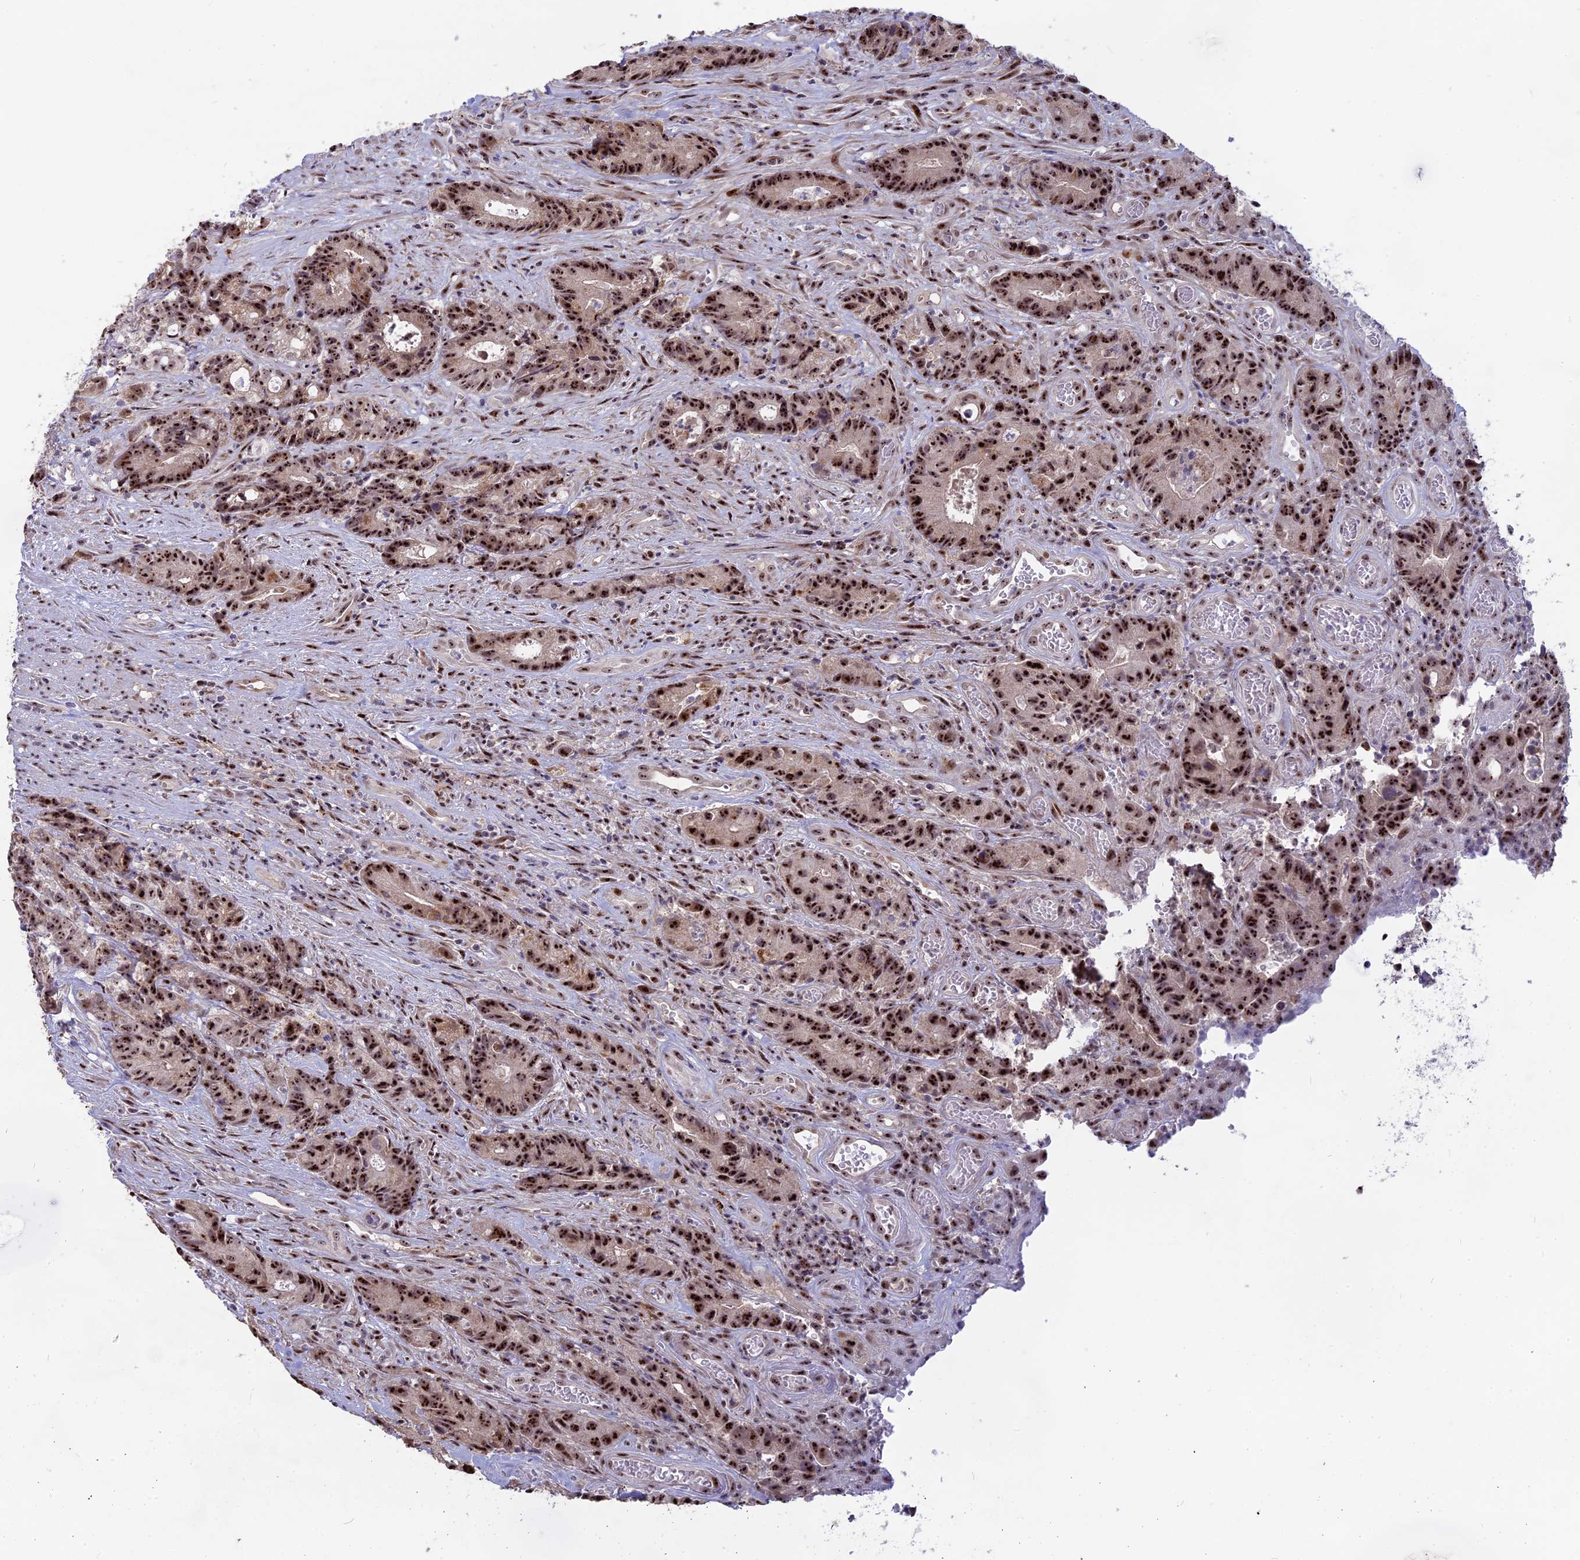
{"staining": {"intensity": "strong", "quantity": ">75%", "location": "nuclear"}, "tissue": "colorectal cancer", "cell_type": "Tumor cells", "image_type": "cancer", "snomed": [{"axis": "morphology", "description": "Adenocarcinoma, NOS"}, {"axis": "topography", "description": "Colon"}], "caption": "IHC staining of colorectal cancer (adenocarcinoma), which demonstrates high levels of strong nuclear staining in approximately >75% of tumor cells indicating strong nuclear protein staining. The staining was performed using DAB (brown) for protein detection and nuclei were counterstained in hematoxylin (blue).", "gene": "FAM131A", "patient": {"sex": "female", "age": 57}}